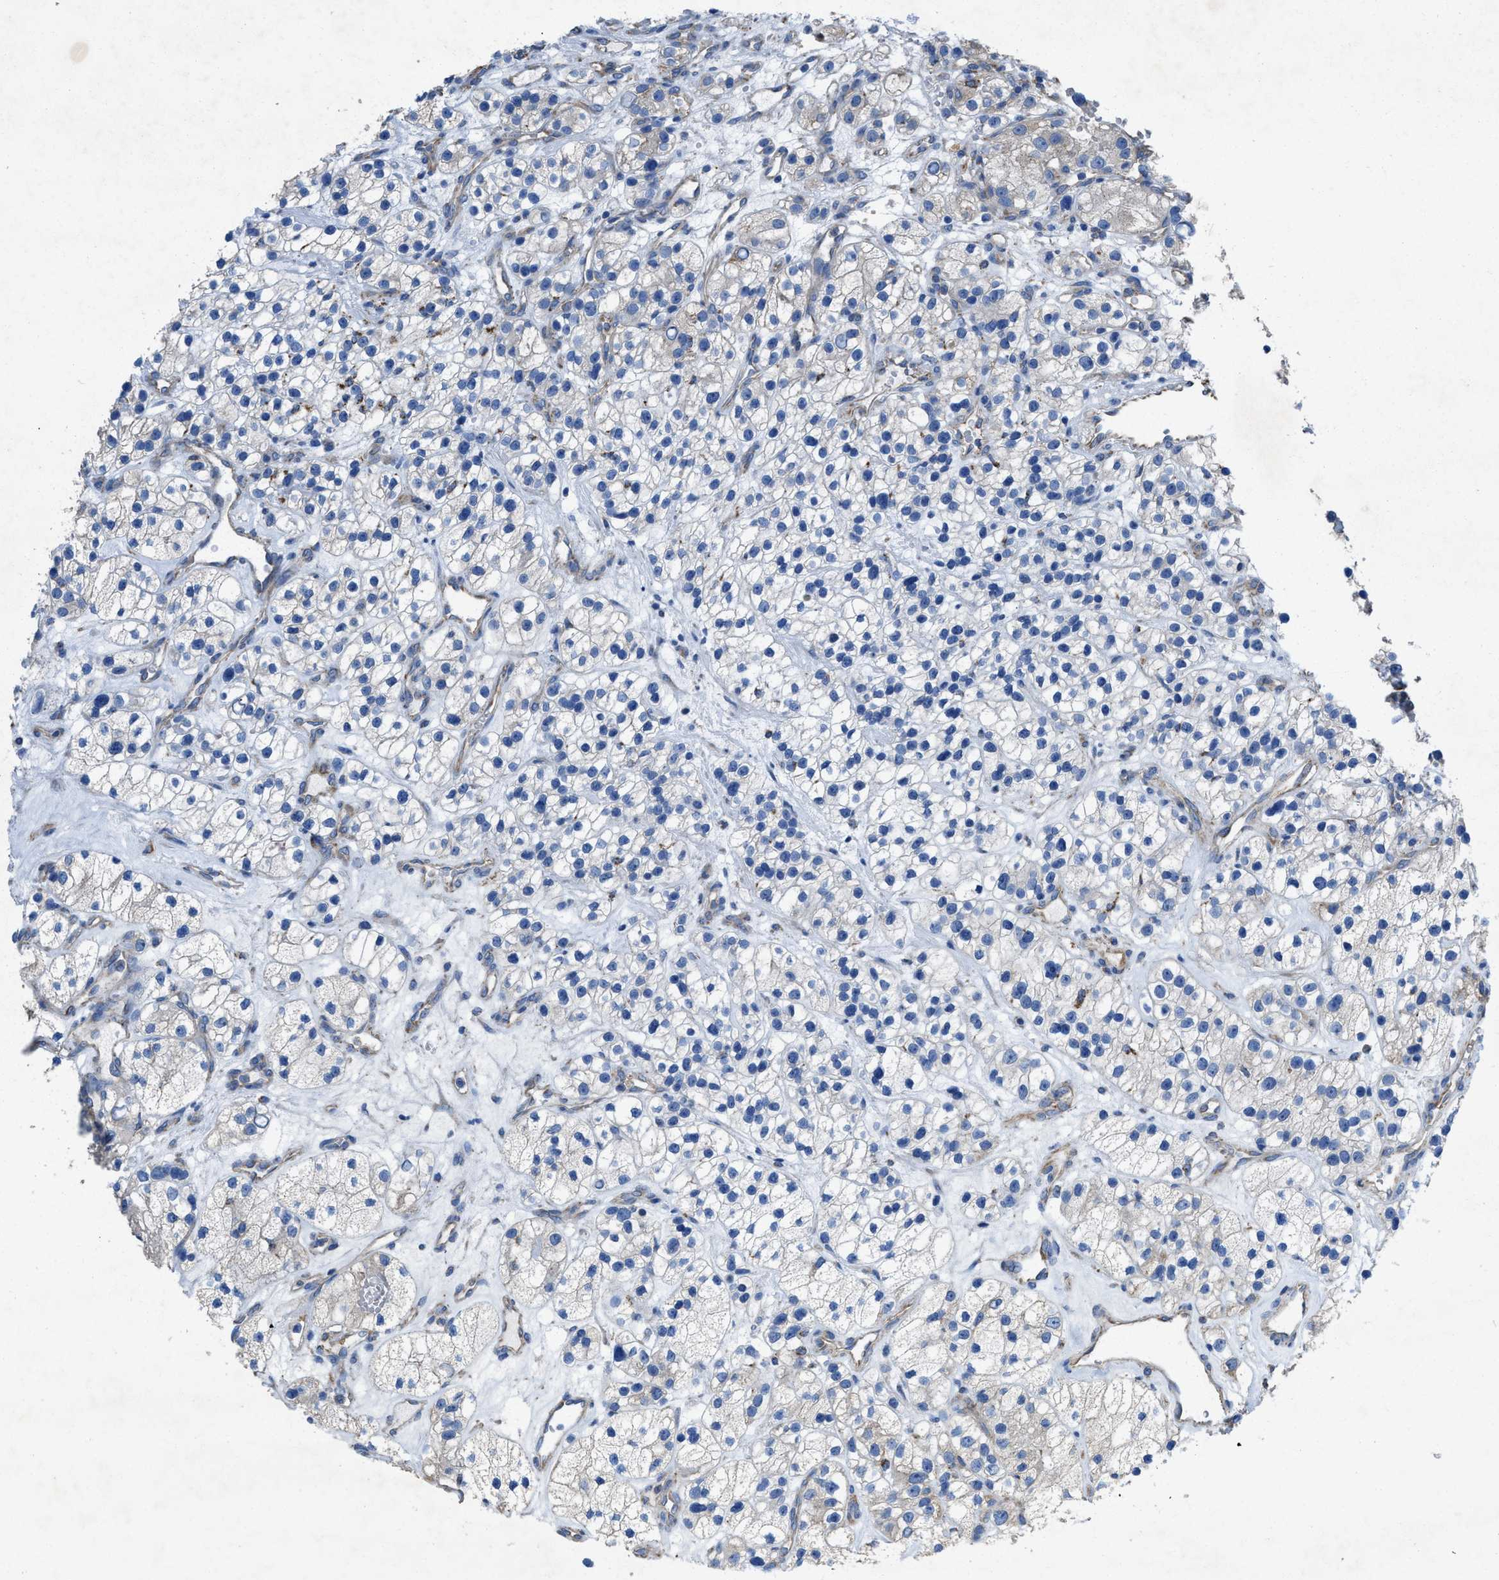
{"staining": {"intensity": "negative", "quantity": "none", "location": "none"}, "tissue": "renal cancer", "cell_type": "Tumor cells", "image_type": "cancer", "snomed": [{"axis": "morphology", "description": "Adenocarcinoma, NOS"}, {"axis": "topography", "description": "Kidney"}], "caption": "A micrograph of adenocarcinoma (renal) stained for a protein demonstrates no brown staining in tumor cells.", "gene": "DOLPP1", "patient": {"sex": "female", "age": 57}}